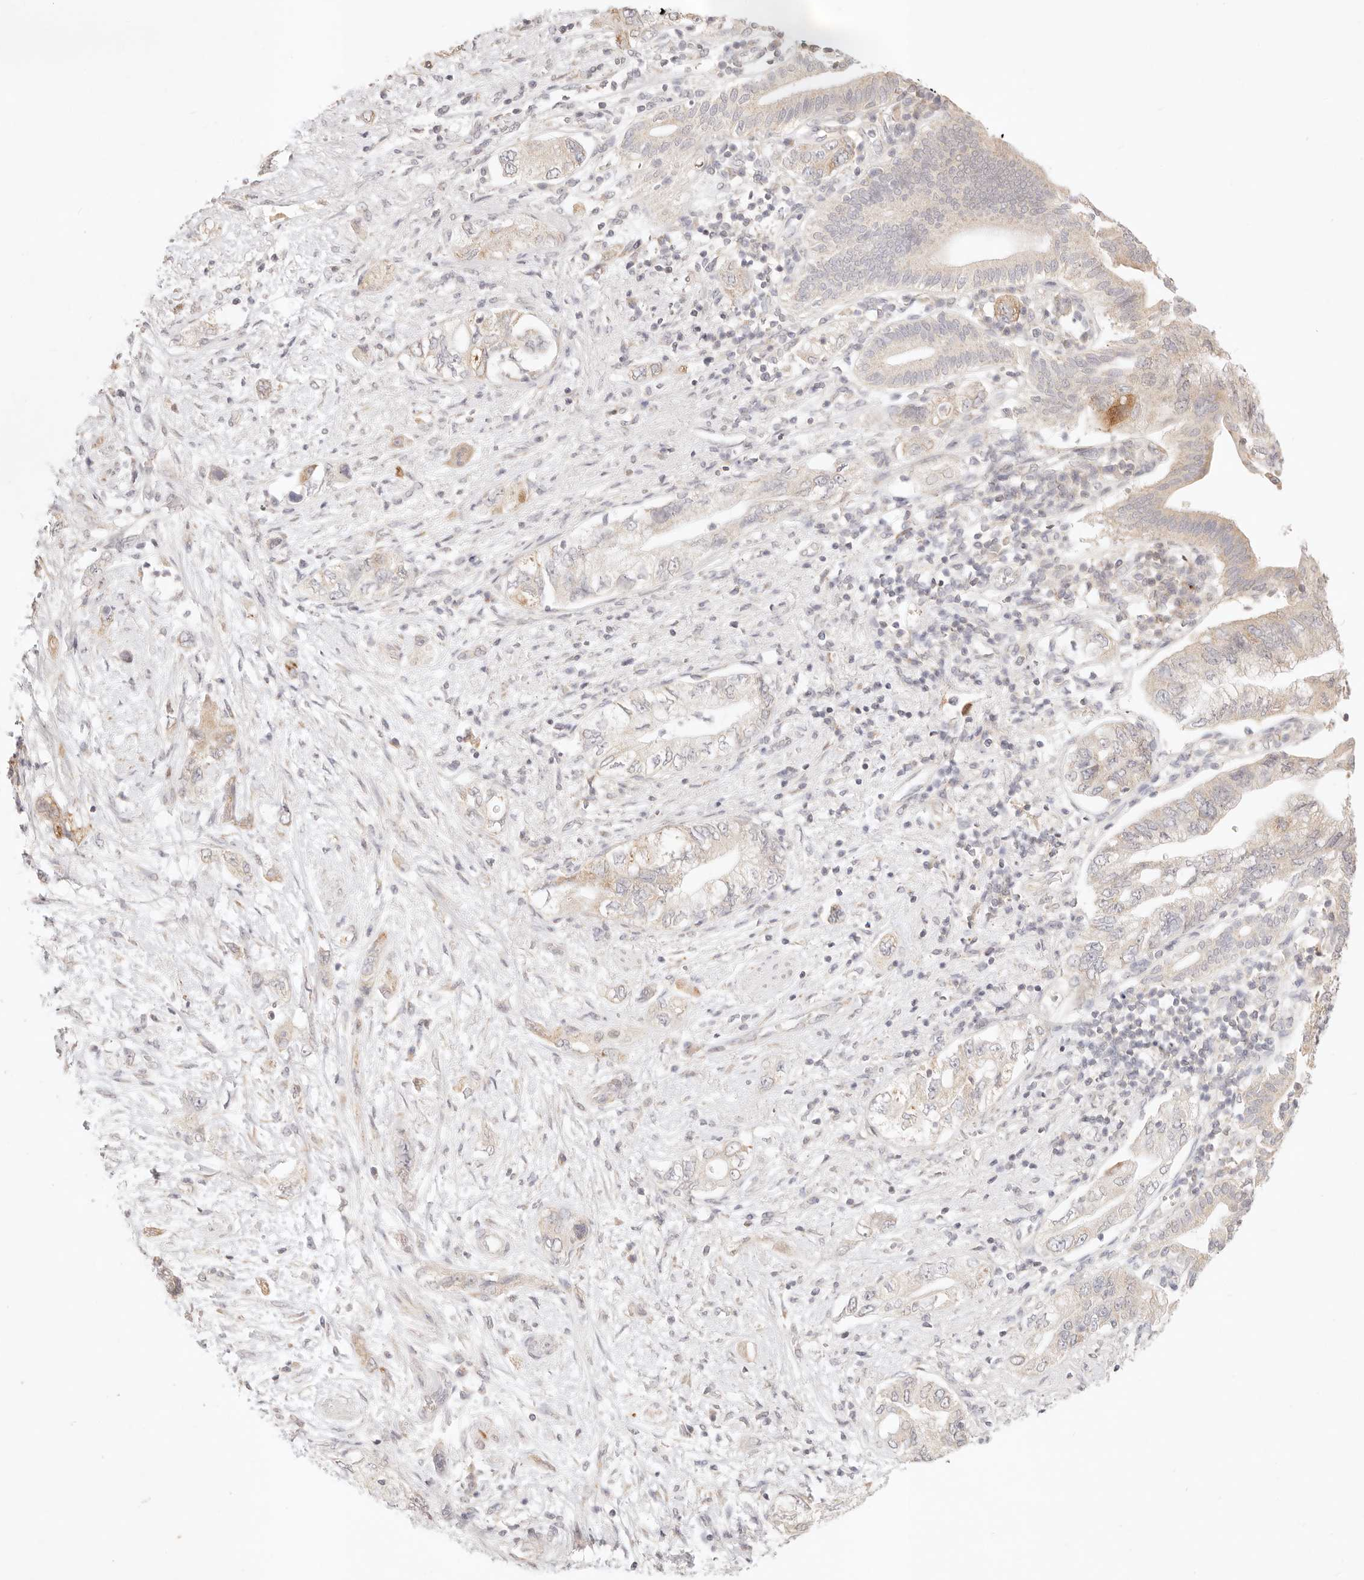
{"staining": {"intensity": "weak", "quantity": "<25%", "location": "cytoplasmic/membranous"}, "tissue": "pancreatic cancer", "cell_type": "Tumor cells", "image_type": "cancer", "snomed": [{"axis": "morphology", "description": "Adenocarcinoma, NOS"}, {"axis": "topography", "description": "Pancreas"}], "caption": "DAB (3,3'-diaminobenzidine) immunohistochemical staining of human pancreatic cancer reveals no significant positivity in tumor cells.", "gene": "GPR156", "patient": {"sex": "female", "age": 73}}